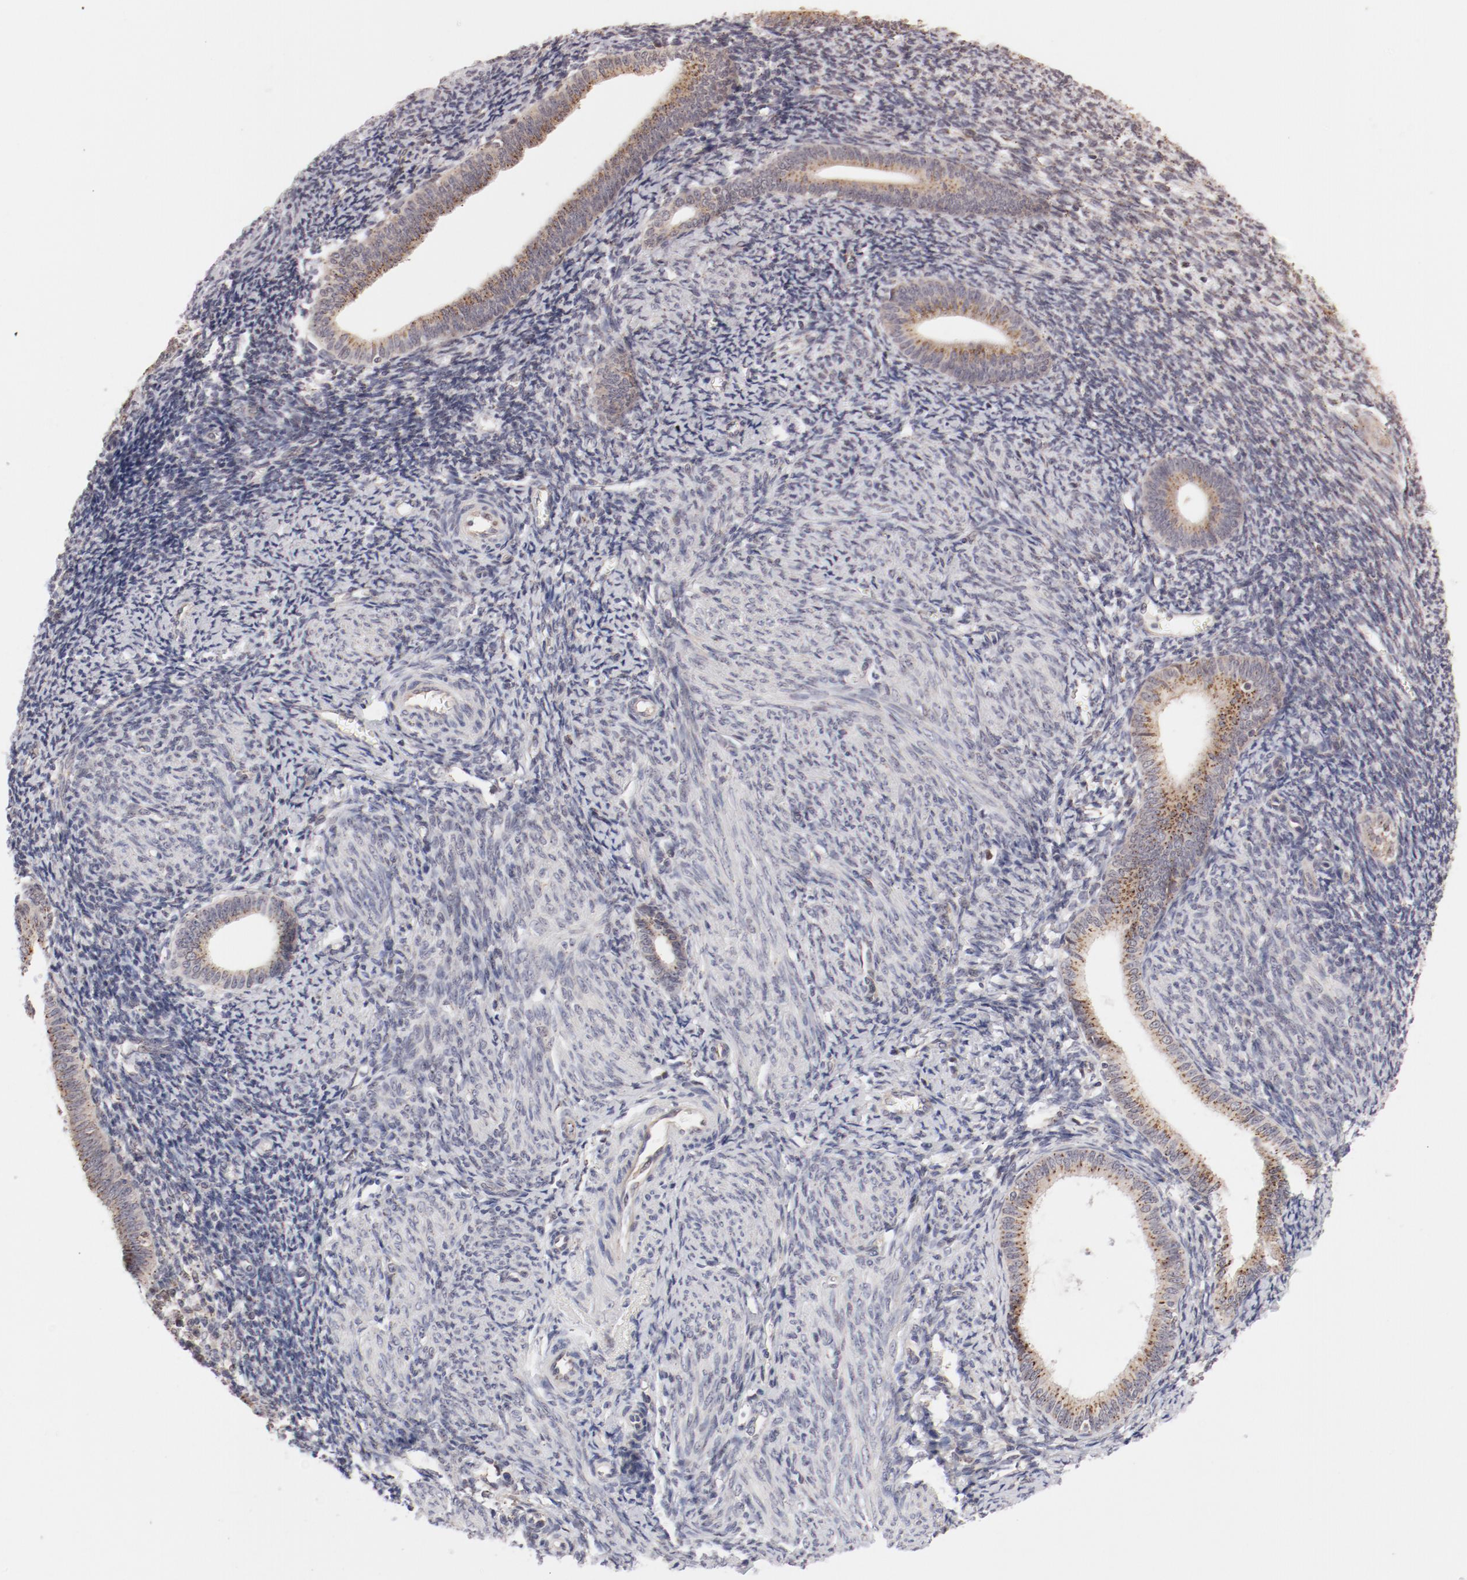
{"staining": {"intensity": "weak", "quantity": "25%-75%", "location": "cytoplasmic/membranous"}, "tissue": "endometrium", "cell_type": "Cells in endometrial stroma", "image_type": "normal", "snomed": [{"axis": "morphology", "description": "Normal tissue, NOS"}, {"axis": "topography", "description": "Endometrium"}], "caption": "Immunohistochemical staining of normal endometrium shows 25%-75% levels of weak cytoplasmic/membranous protein expression in approximately 25%-75% of cells in endometrial stroma. The staining was performed using DAB, with brown indicating positive protein expression. Nuclei are stained blue with hematoxylin.", "gene": "RPL12", "patient": {"sex": "female", "age": 57}}